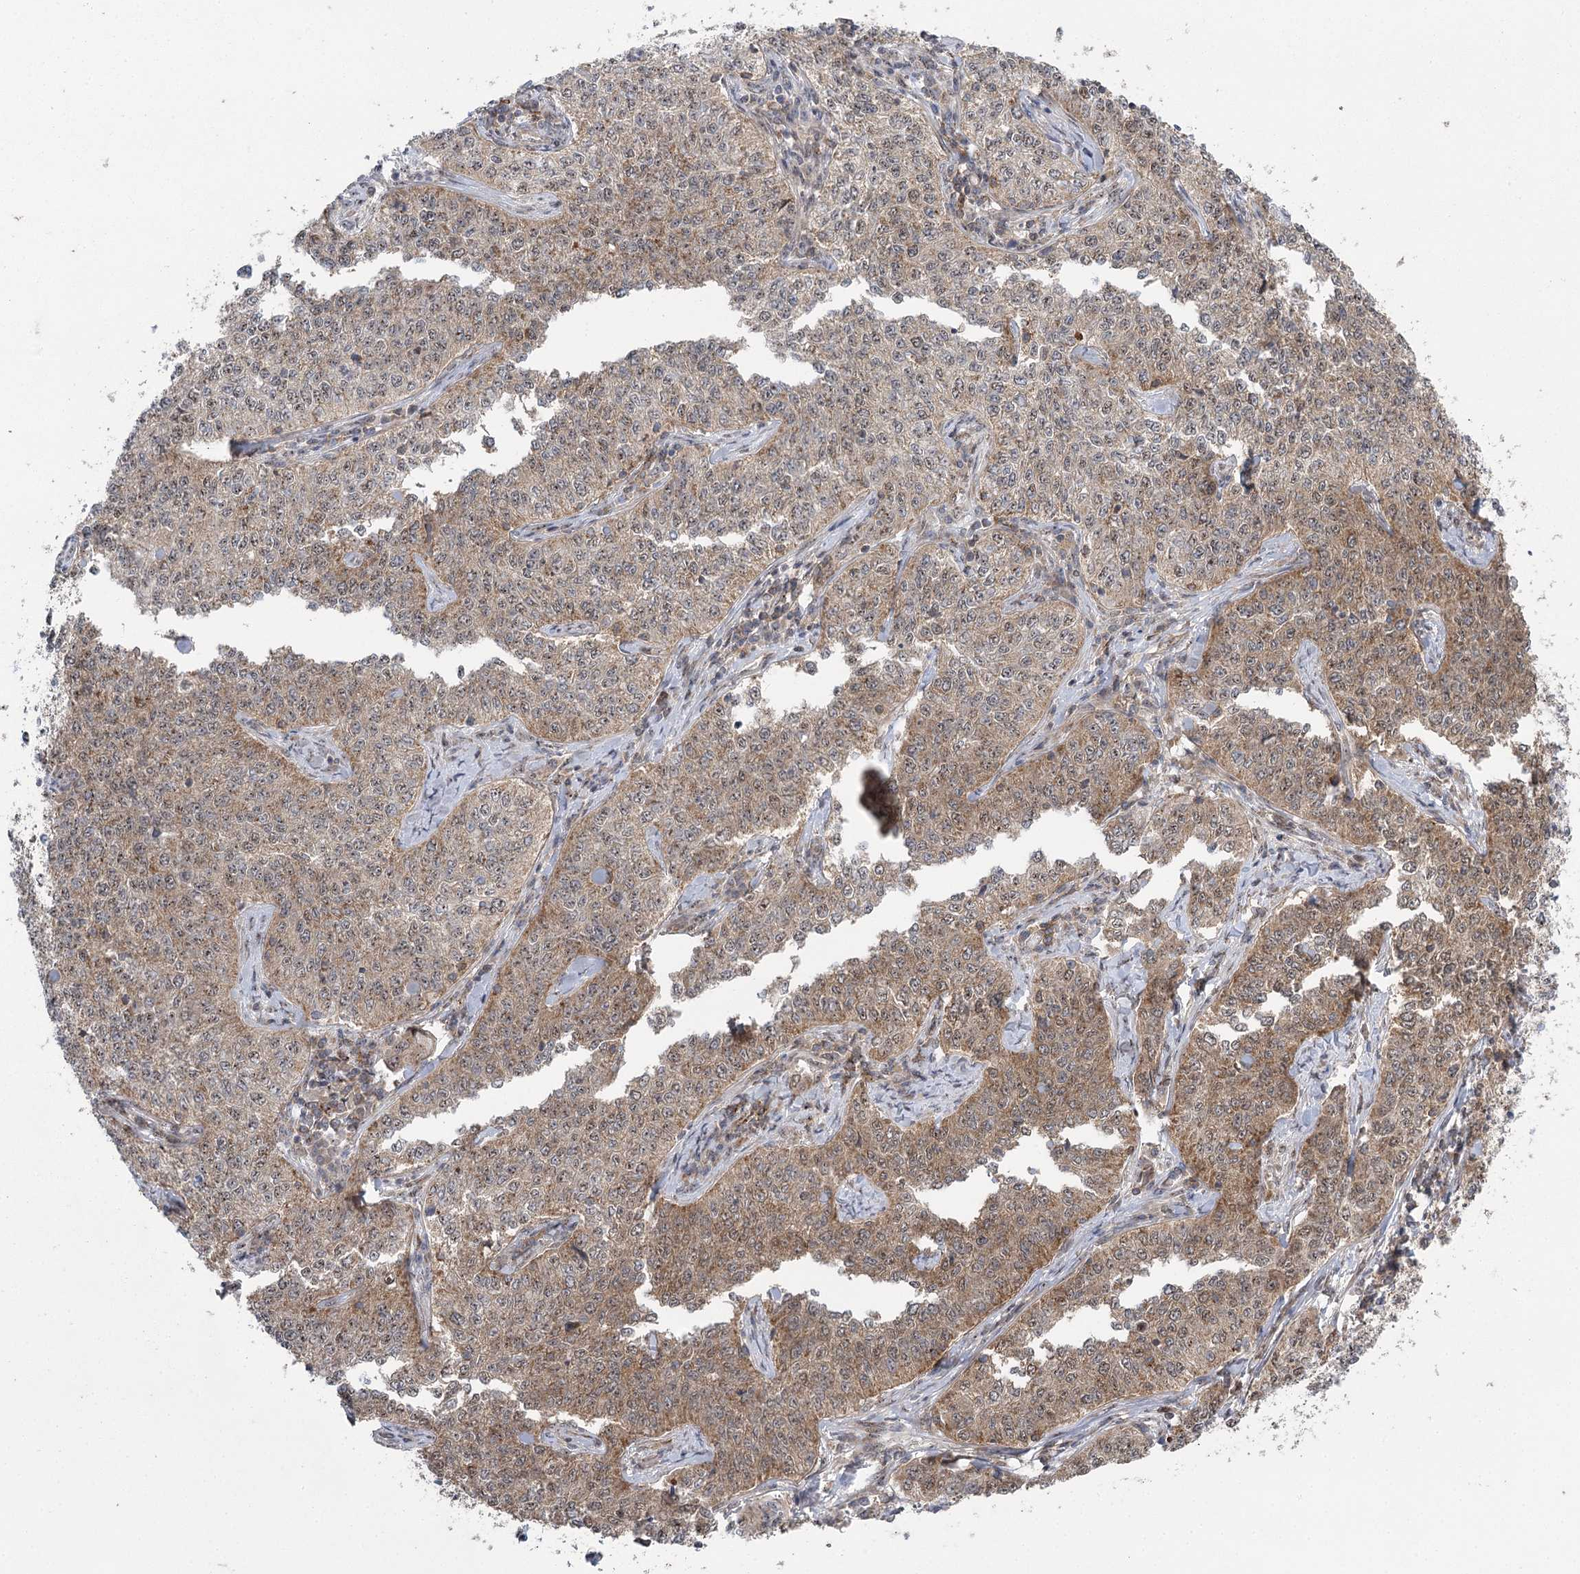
{"staining": {"intensity": "moderate", "quantity": "25%-75%", "location": "cytoplasmic/membranous"}, "tissue": "cervical cancer", "cell_type": "Tumor cells", "image_type": "cancer", "snomed": [{"axis": "morphology", "description": "Squamous cell carcinoma, NOS"}, {"axis": "topography", "description": "Cervix"}], "caption": "Immunohistochemistry (IHC) (DAB (3,3'-diaminobenzidine)) staining of human squamous cell carcinoma (cervical) exhibits moderate cytoplasmic/membranous protein positivity in about 25%-75% of tumor cells.", "gene": "C12orf4", "patient": {"sex": "female", "age": 35}}